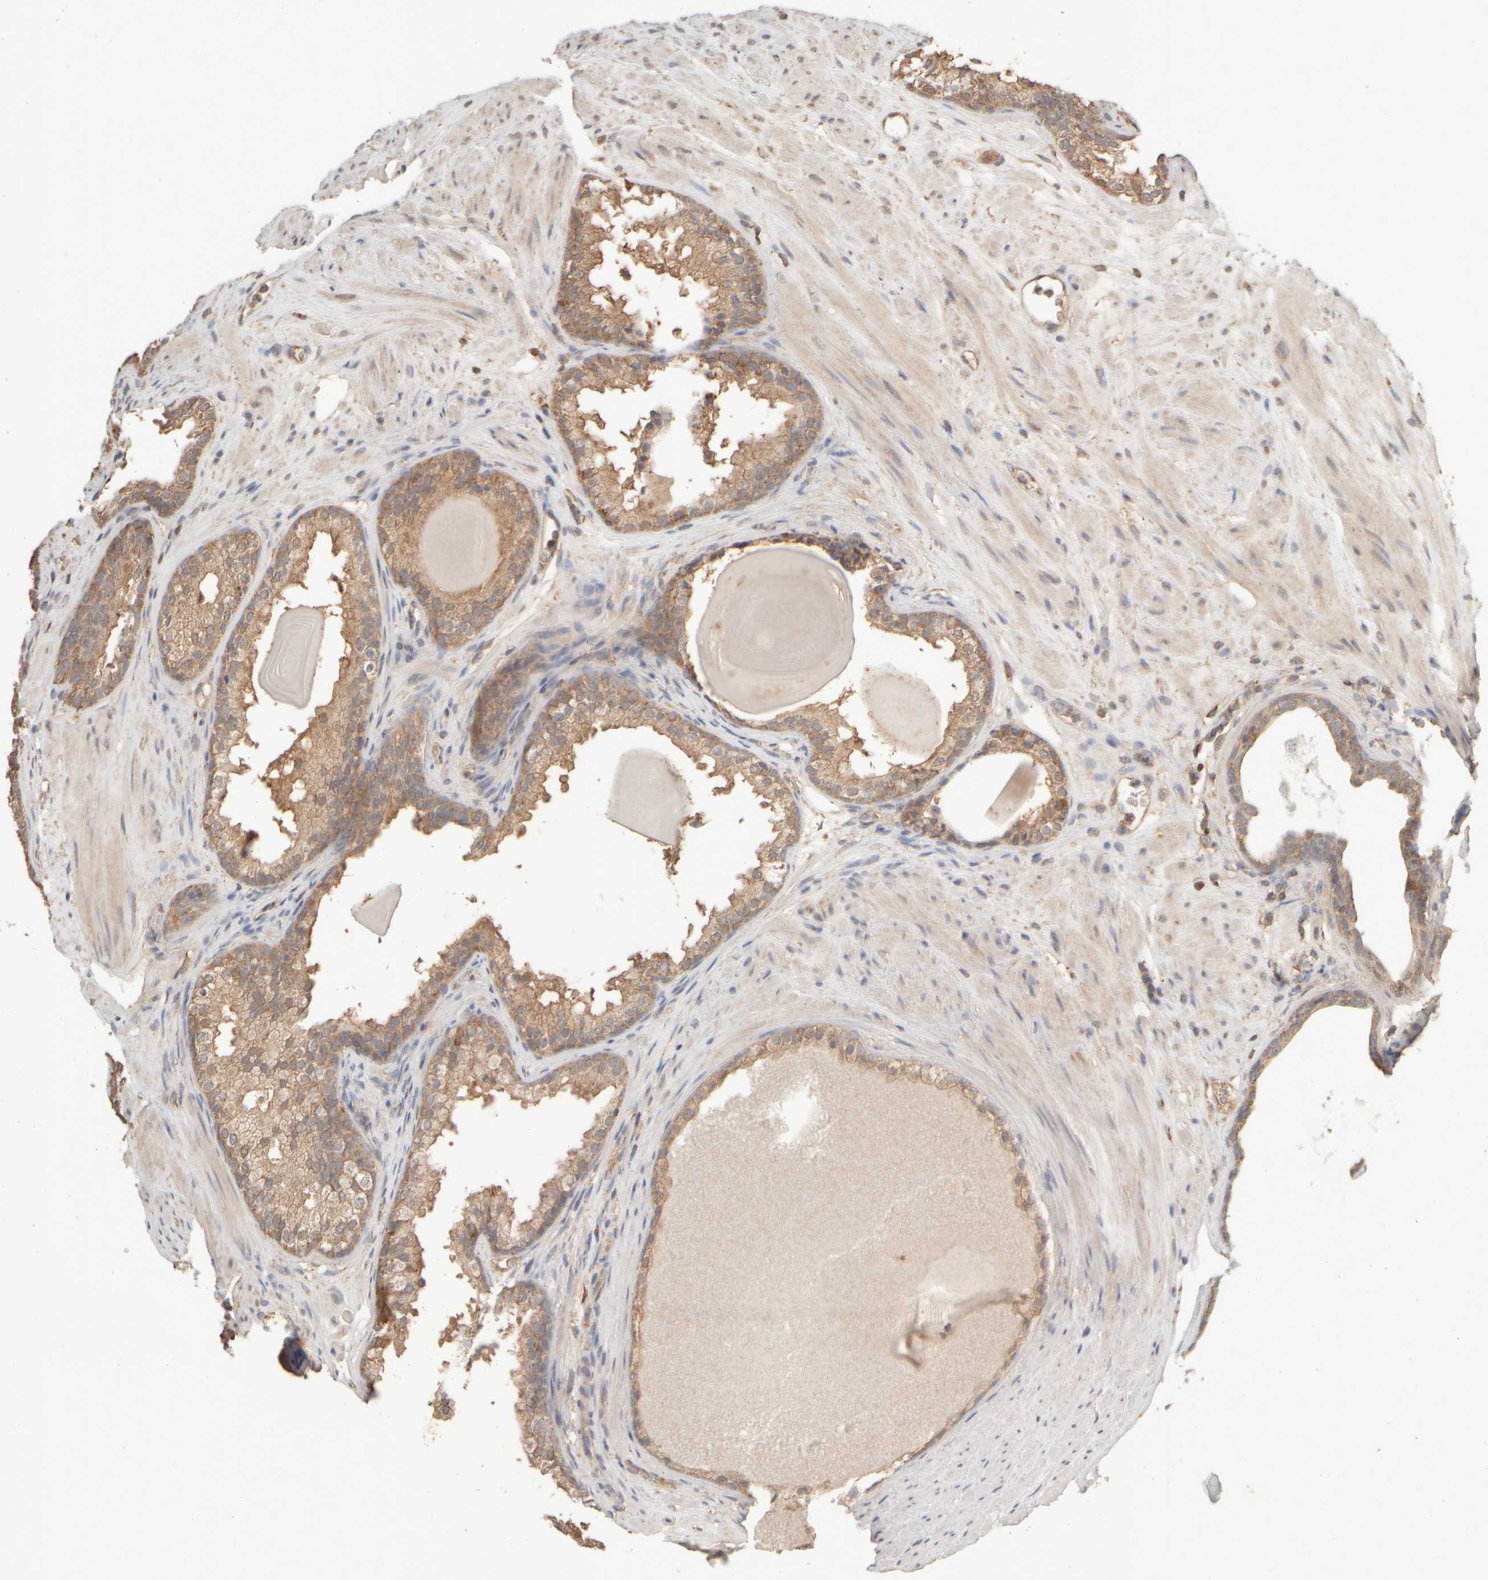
{"staining": {"intensity": "moderate", "quantity": ">75%", "location": "cytoplasmic/membranous"}, "tissue": "prostate cancer", "cell_type": "Tumor cells", "image_type": "cancer", "snomed": [{"axis": "morphology", "description": "Adenocarcinoma, Low grade"}, {"axis": "topography", "description": "Prostate"}], "caption": "A medium amount of moderate cytoplasmic/membranous staining is seen in approximately >75% of tumor cells in prostate low-grade adenocarcinoma tissue.", "gene": "EIF2B3", "patient": {"sex": "male", "age": 69}}